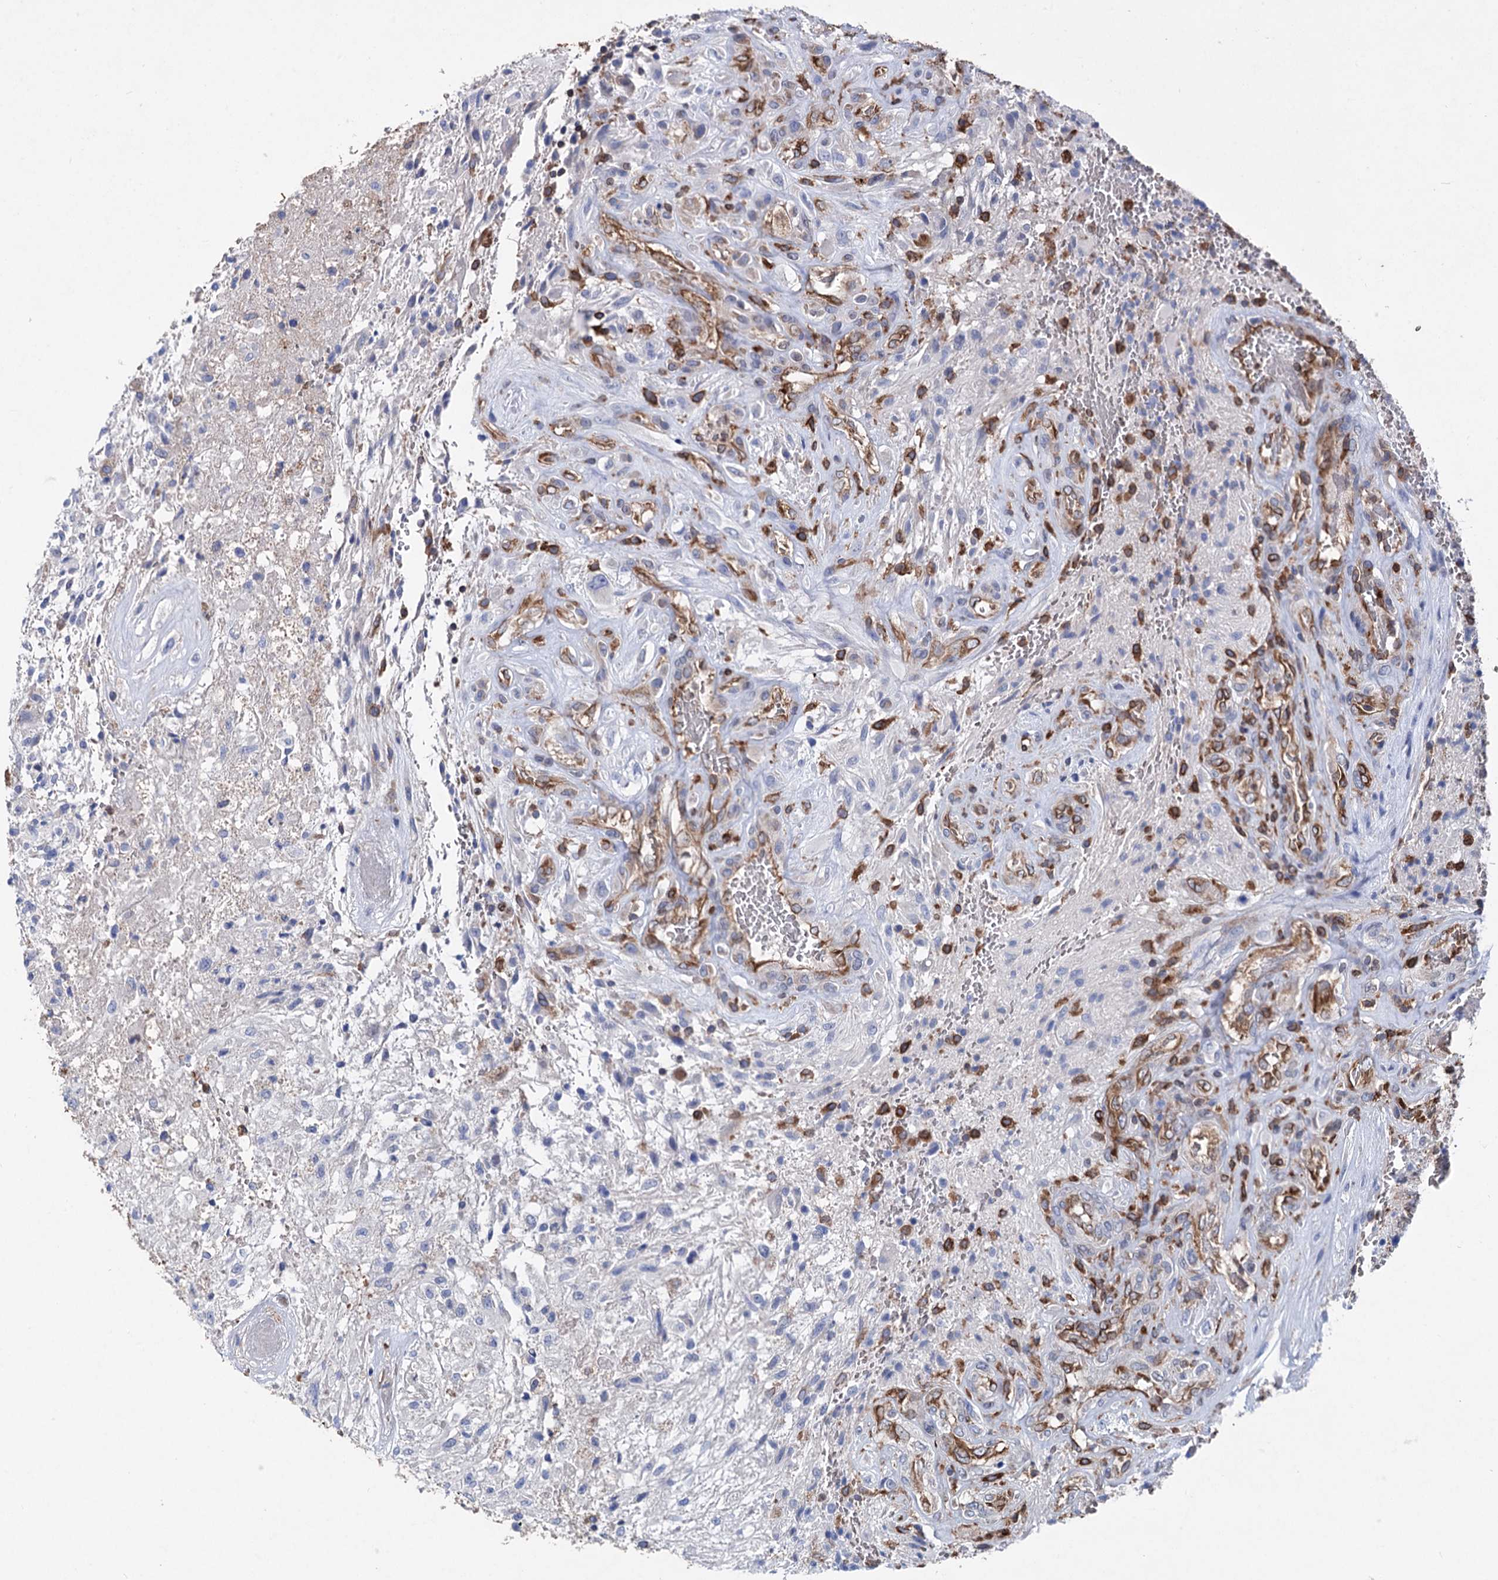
{"staining": {"intensity": "negative", "quantity": "none", "location": "none"}, "tissue": "glioma", "cell_type": "Tumor cells", "image_type": "cancer", "snomed": [{"axis": "morphology", "description": "Glioma, malignant, High grade"}, {"axis": "topography", "description": "Brain"}], "caption": "The IHC histopathology image has no significant positivity in tumor cells of glioma tissue.", "gene": "STING1", "patient": {"sex": "male", "age": 56}}